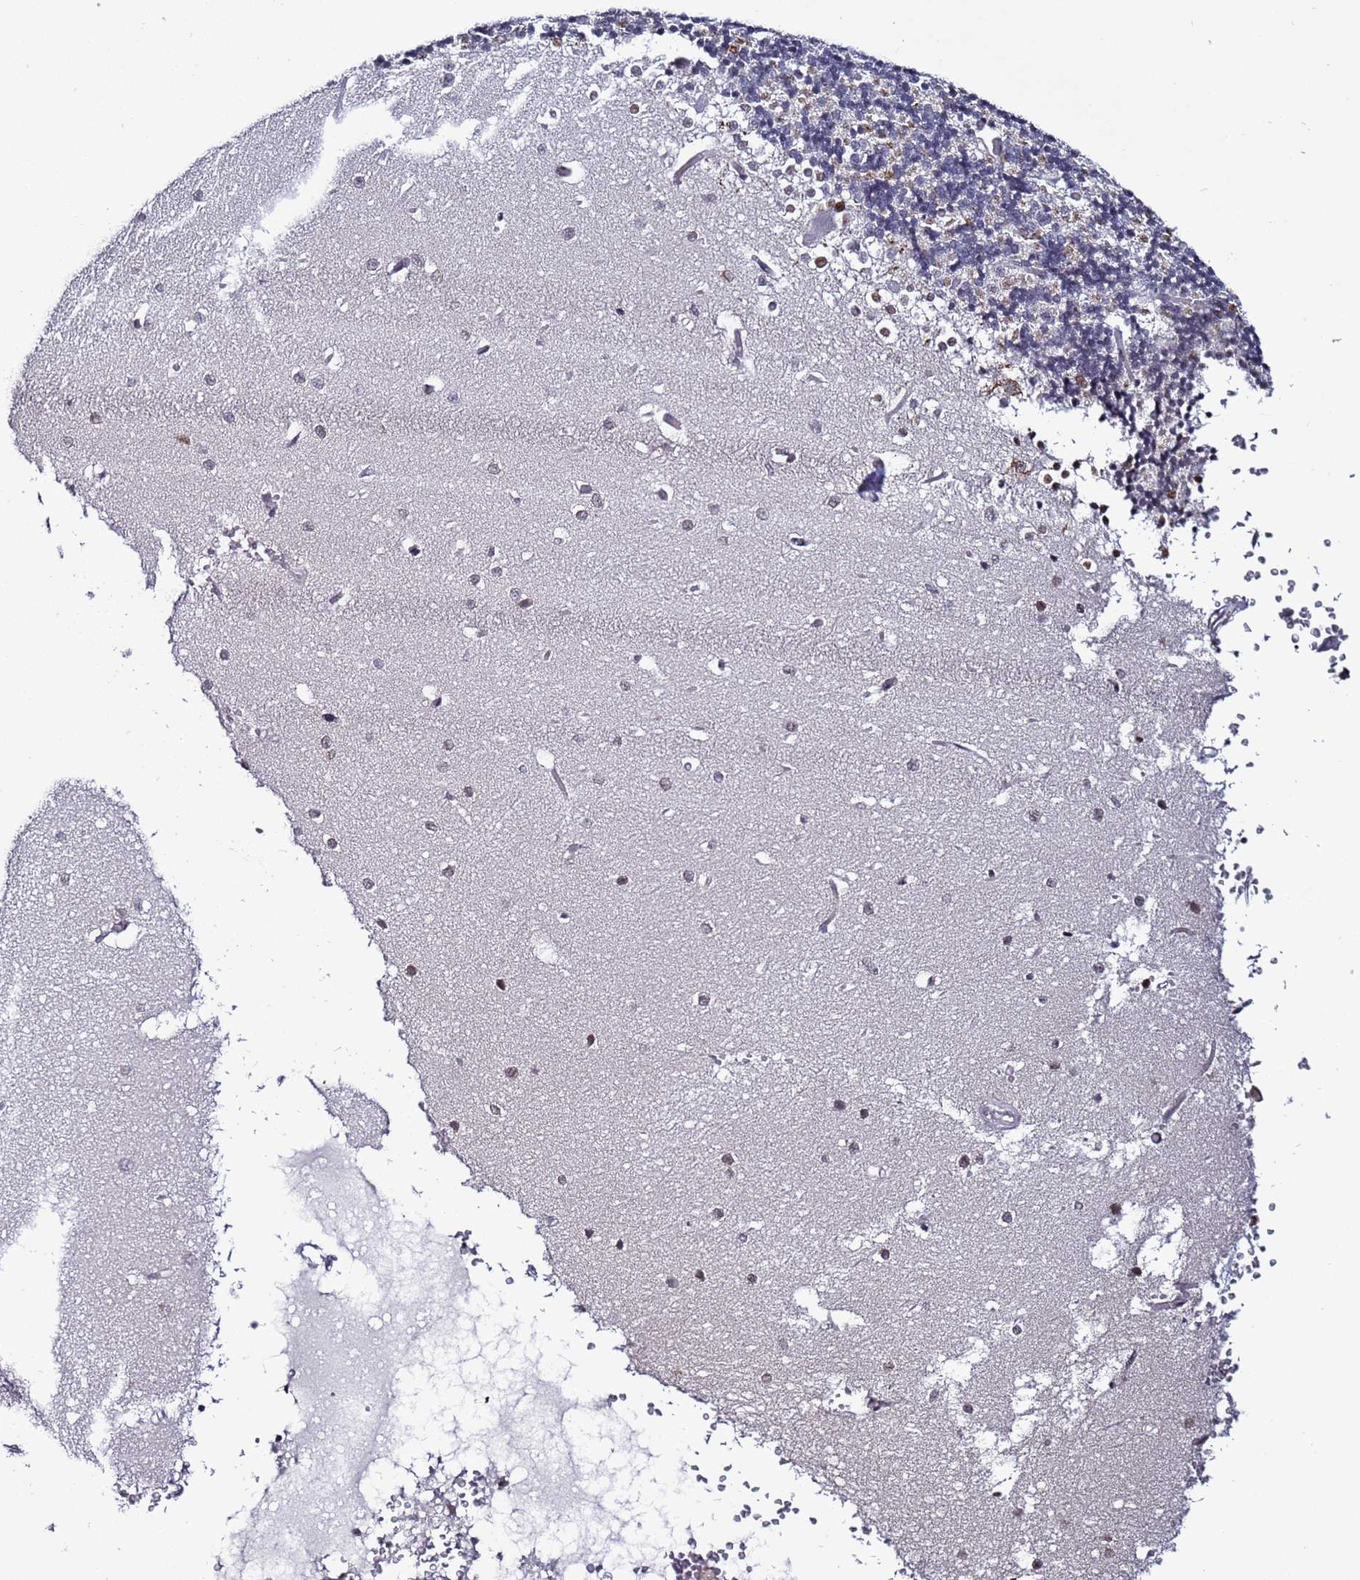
{"staining": {"intensity": "negative", "quantity": "none", "location": "none"}, "tissue": "cerebellum", "cell_type": "Cells in granular layer", "image_type": "normal", "snomed": [{"axis": "morphology", "description": "Normal tissue, NOS"}, {"axis": "topography", "description": "Cerebellum"}], "caption": "IHC micrograph of benign human cerebellum stained for a protein (brown), which exhibits no staining in cells in granular layer. (Brightfield microscopy of DAB immunohistochemistry (IHC) at high magnification).", "gene": "PSMA7", "patient": {"sex": "male", "age": 37}}